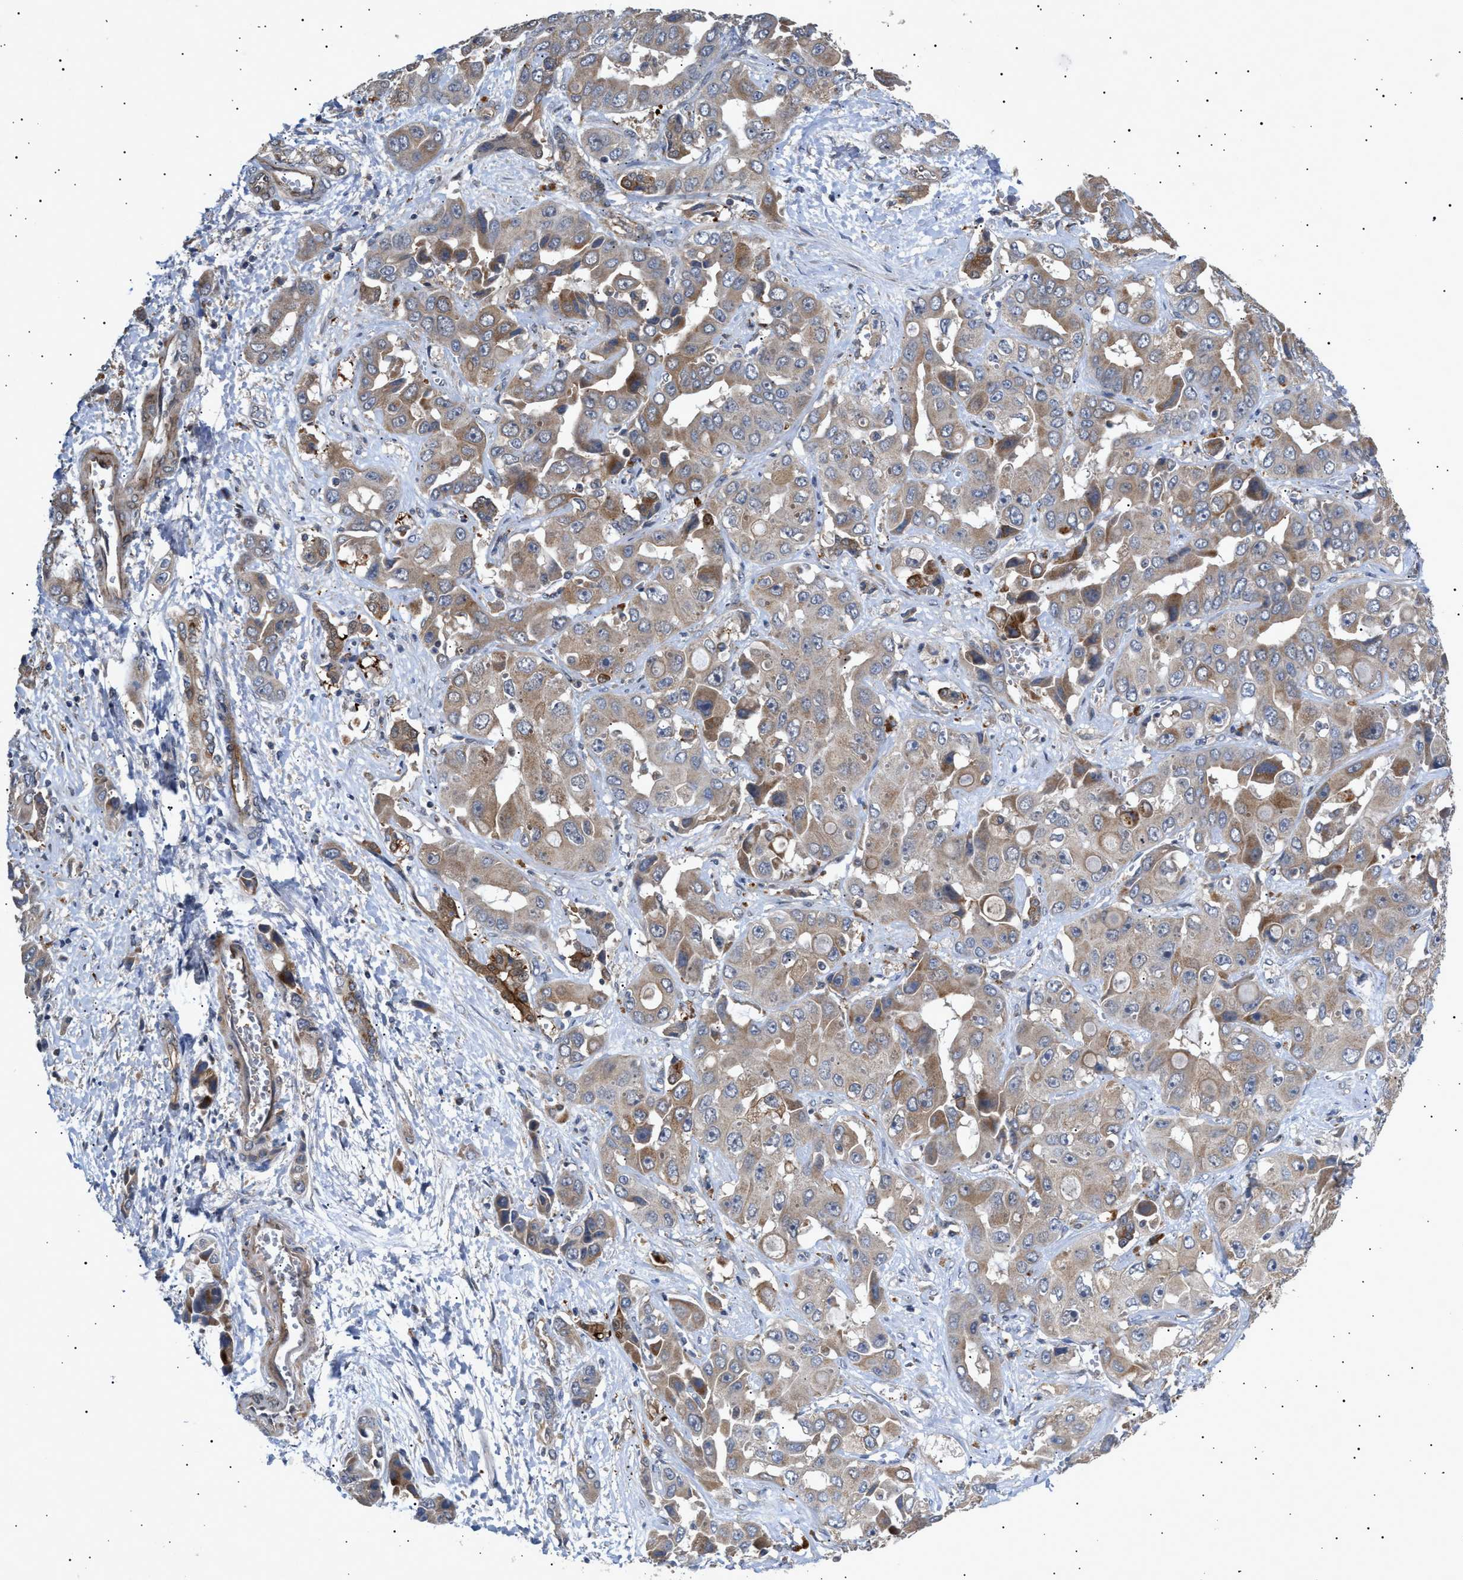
{"staining": {"intensity": "moderate", "quantity": ">75%", "location": "cytoplasmic/membranous"}, "tissue": "liver cancer", "cell_type": "Tumor cells", "image_type": "cancer", "snomed": [{"axis": "morphology", "description": "Cholangiocarcinoma"}, {"axis": "topography", "description": "Liver"}], "caption": "An image of liver cancer stained for a protein demonstrates moderate cytoplasmic/membranous brown staining in tumor cells. The staining was performed using DAB (3,3'-diaminobenzidine) to visualize the protein expression in brown, while the nuclei were stained in blue with hematoxylin (Magnification: 20x).", "gene": "SIRT5", "patient": {"sex": "female", "age": 52}}